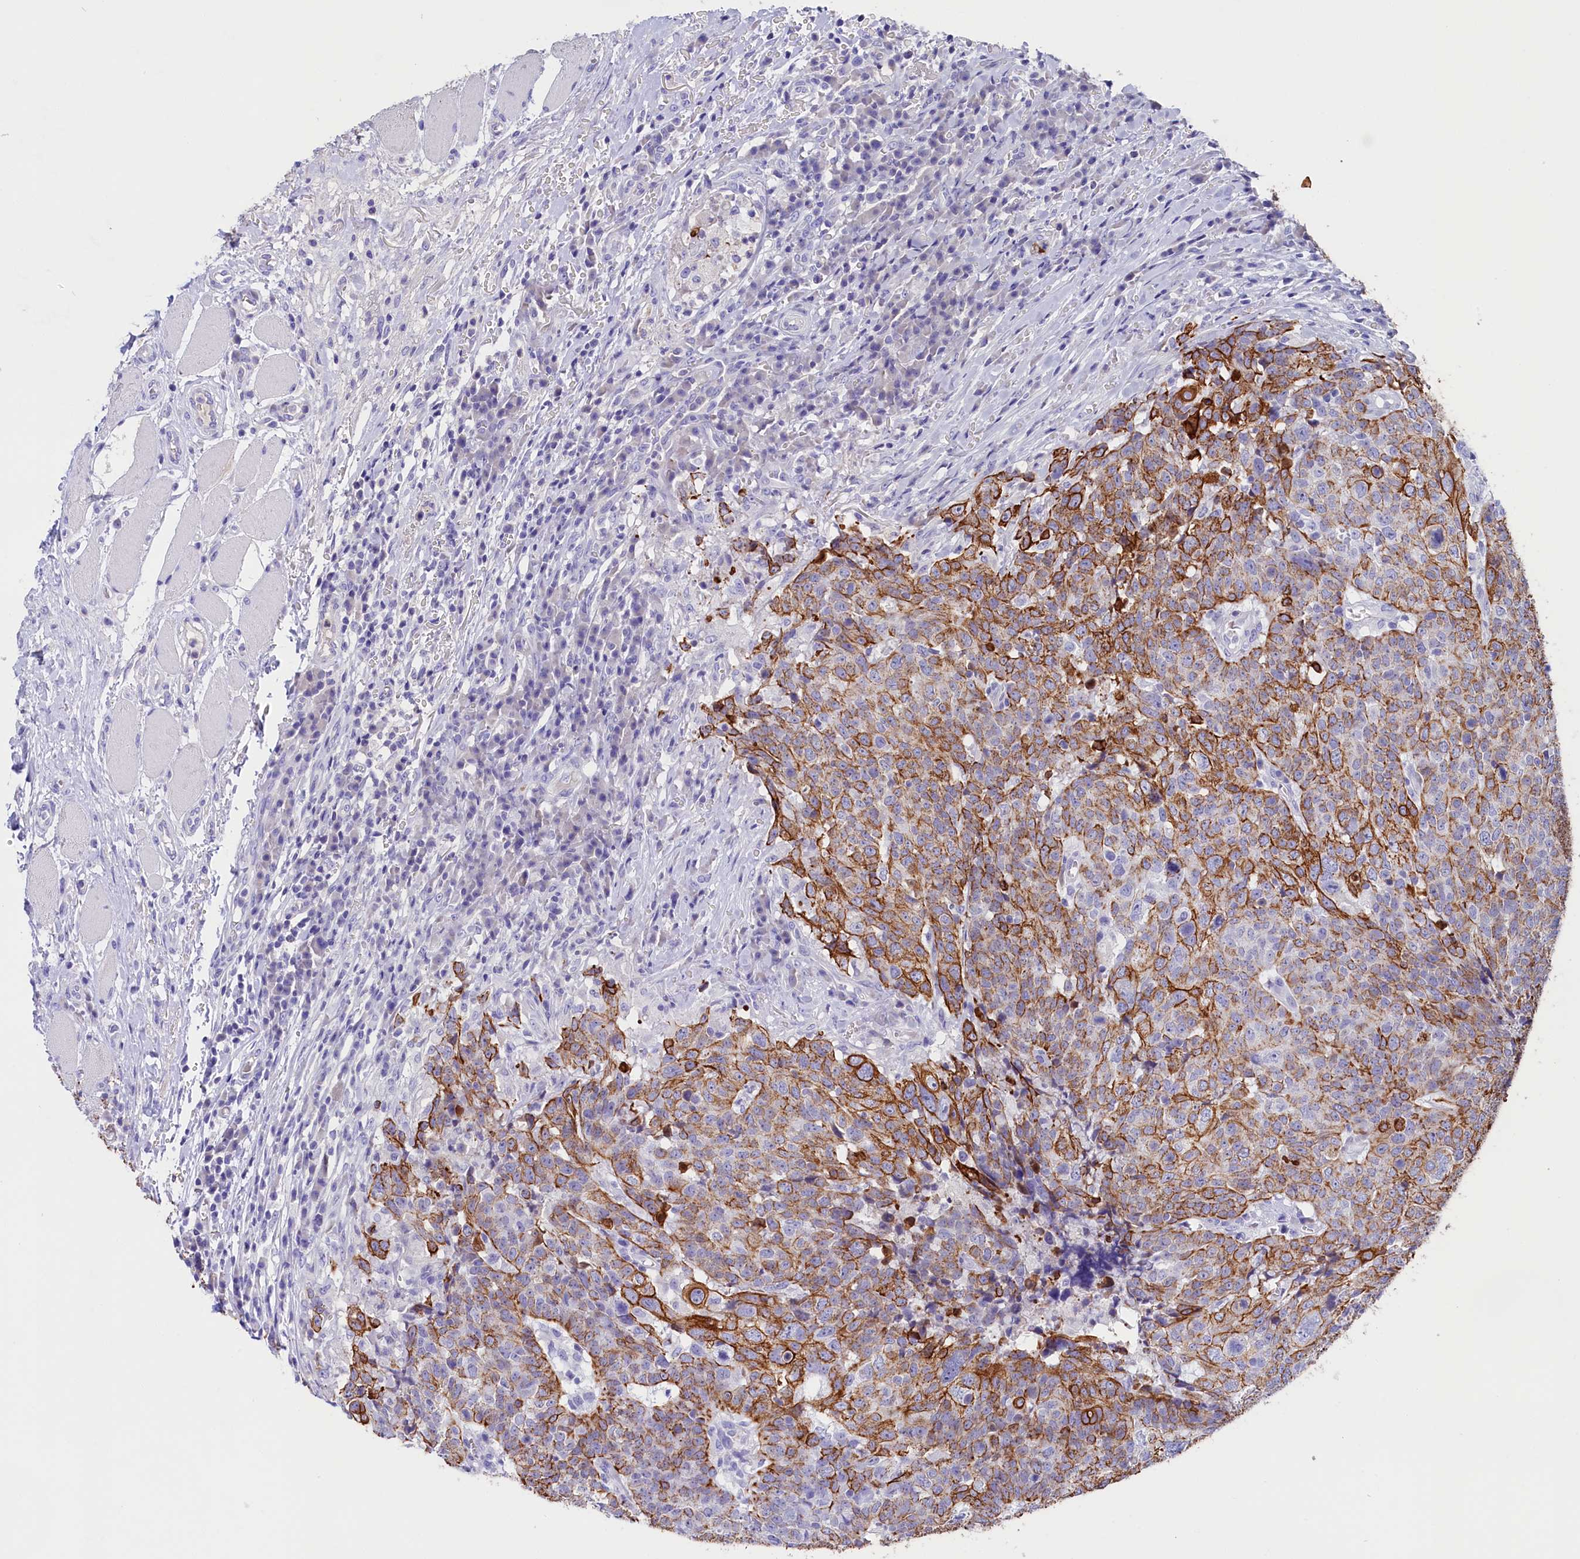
{"staining": {"intensity": "strong", "quantity": "25%-75%", "location": "cytoplasmic/membranous"}, "tissue": "head and neck cancer", "cell_type": "Tumor cells", "image_type": "cancer", "snomed": [{"axis": "morphology", "description": "Squamous cell carcinoma, NOS"}, {"axis": "topography", "description": "Head-Neck"}], "caption": "Protein expression analysis of human head and neck cancer (squamous cell carcinoma) reveals strong cytoplasmic/membranous staining in approximately 25%-75% of tumor cells.", "gene": "SULT2A1", "patient": {"sex": "male", "age": 66}}